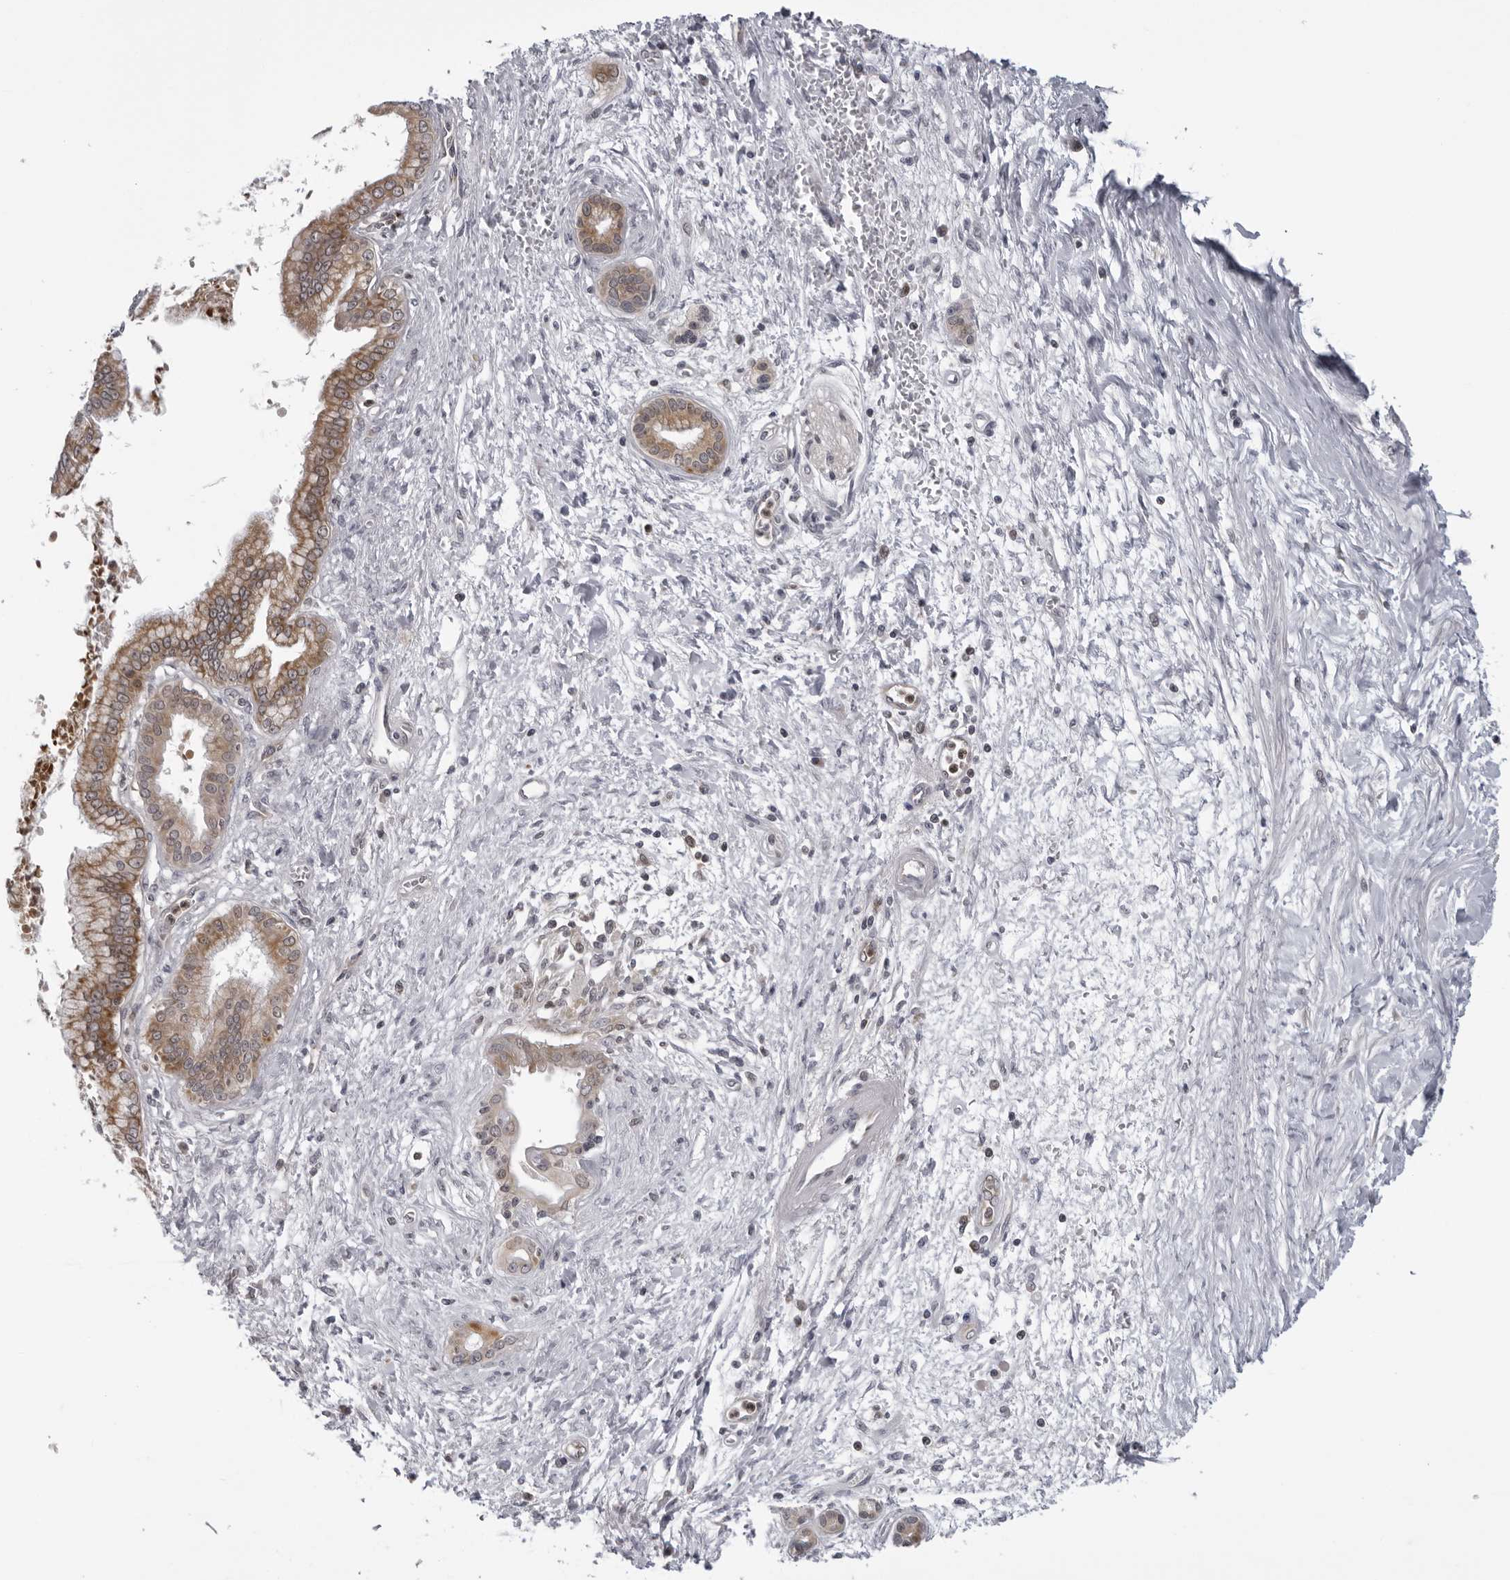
{"staining": {"intensity": "moderate", "quantity": "25%-75%", "location": "cytoplasmic/membranous"}, "tissue": "pancreatic cancer", "cell_type": "Tumor cells", "image_type": "cancer", "snomed": [{"axis": "morphology", "description": "Adenocarcinoma, NOS"}, {"axis": "topography", "description": "Pancreas"}], "caption": "Pancreatic cancer stained with immunohistochemistry (IHC) displays moderate cytoplasmic/membranous positivity in about 25%-75% of tumor cells. The protein is stained brown, and the nuclei are stained in blue (DAB (3,3'-diaminobenzidine) IHC with brightfield microscopy, high magnification).", "gene": "MRPS15", "patient": {"sex": "male", "age": 59}}